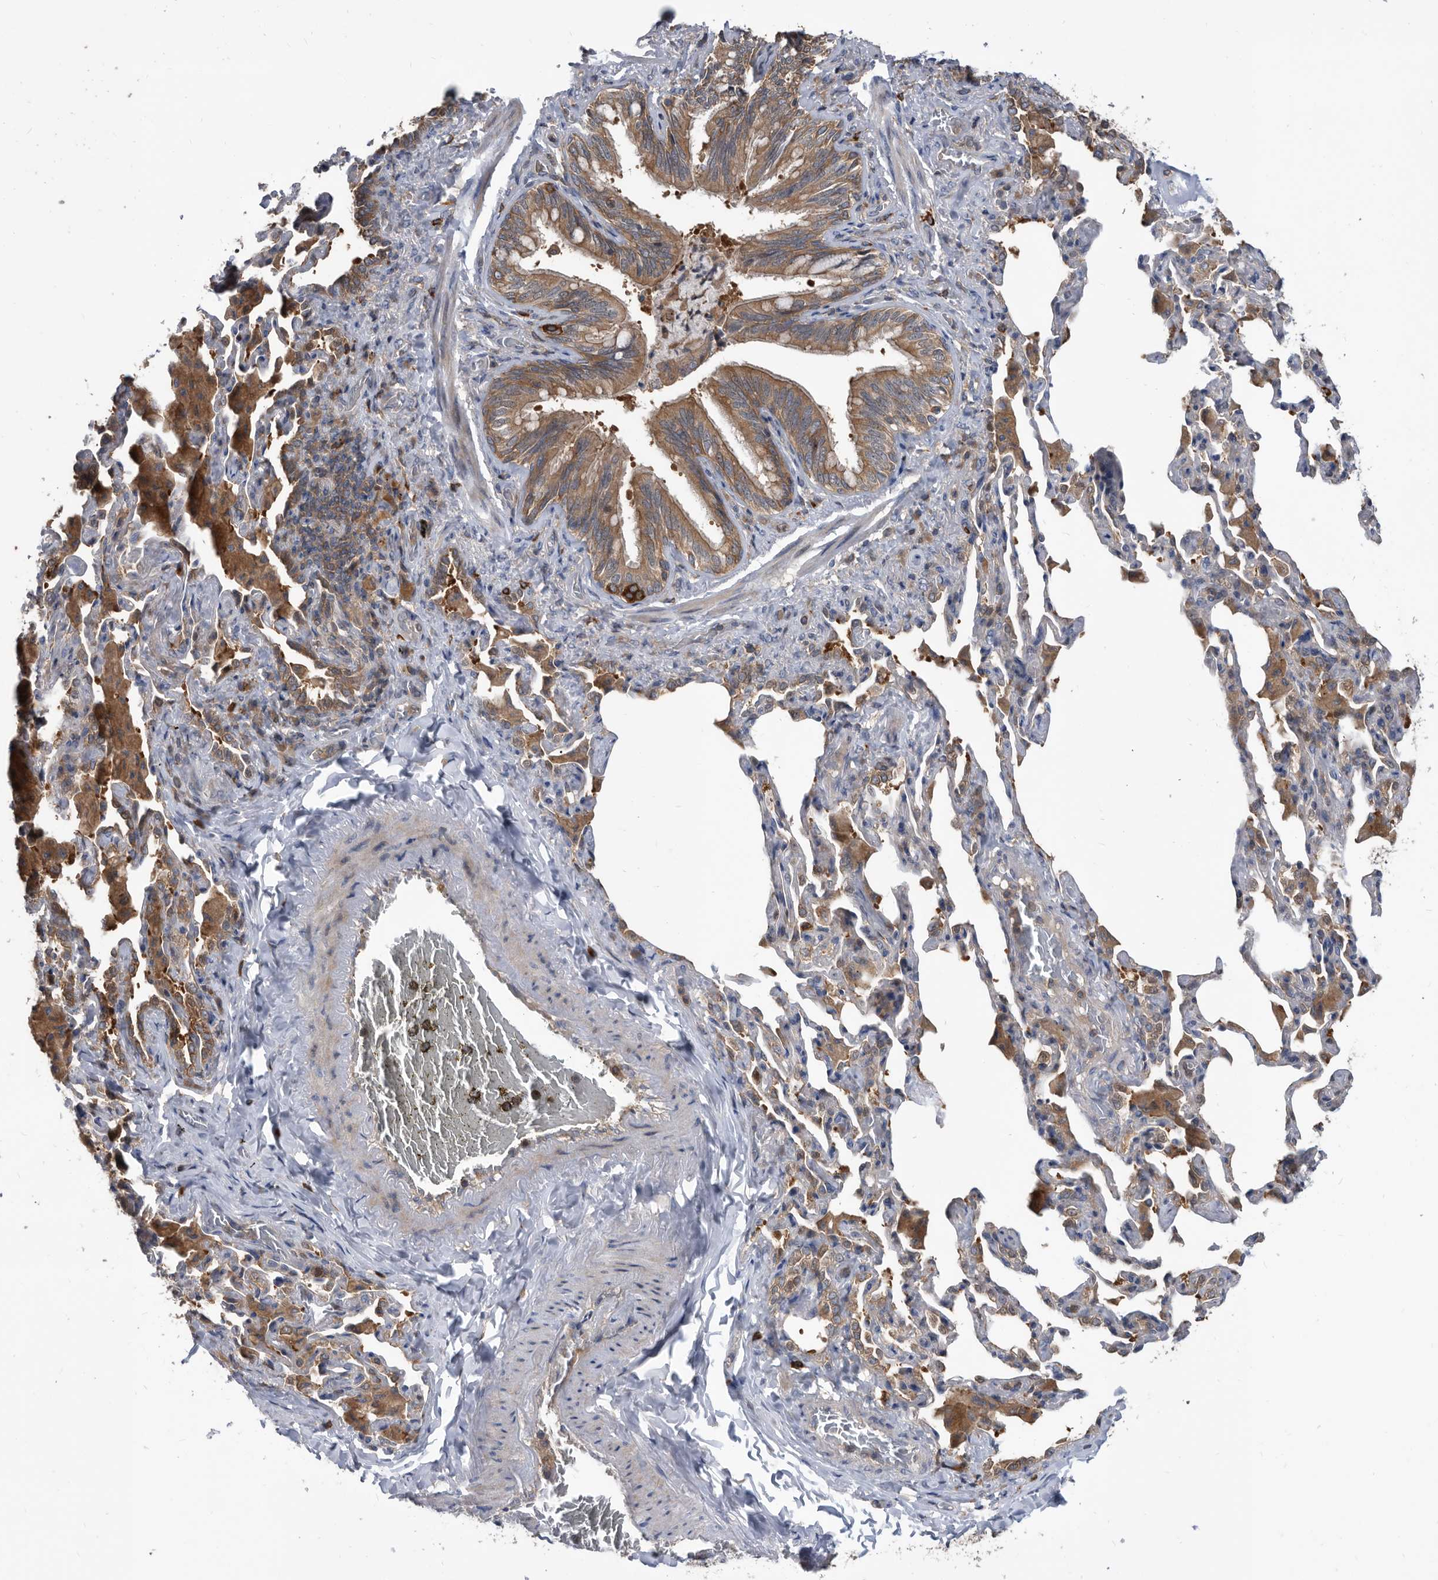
{"staining": {"intensity": "strong", "quantity": ">75%", "location": "cytoplasmic/membranous"}, "tissue": "bronchus", "cell_type": "Respiratory epithelial cells", "image_type": "normal", "snomed": [{"axis": "morphology", "description": "Normal tissue, NOS"}, {"axis": "morphology", "description": "Inflammation, NOS"}, {"axis": "topography", "description": "Lung"}], "caption": "Protein staining exhibits strong cytoplasmic/membranous expression in about >75% of respiratory epithelial cells in normal bronchus.", "gene": "APEH", "patient": {"sex": "female", "age": 46}}